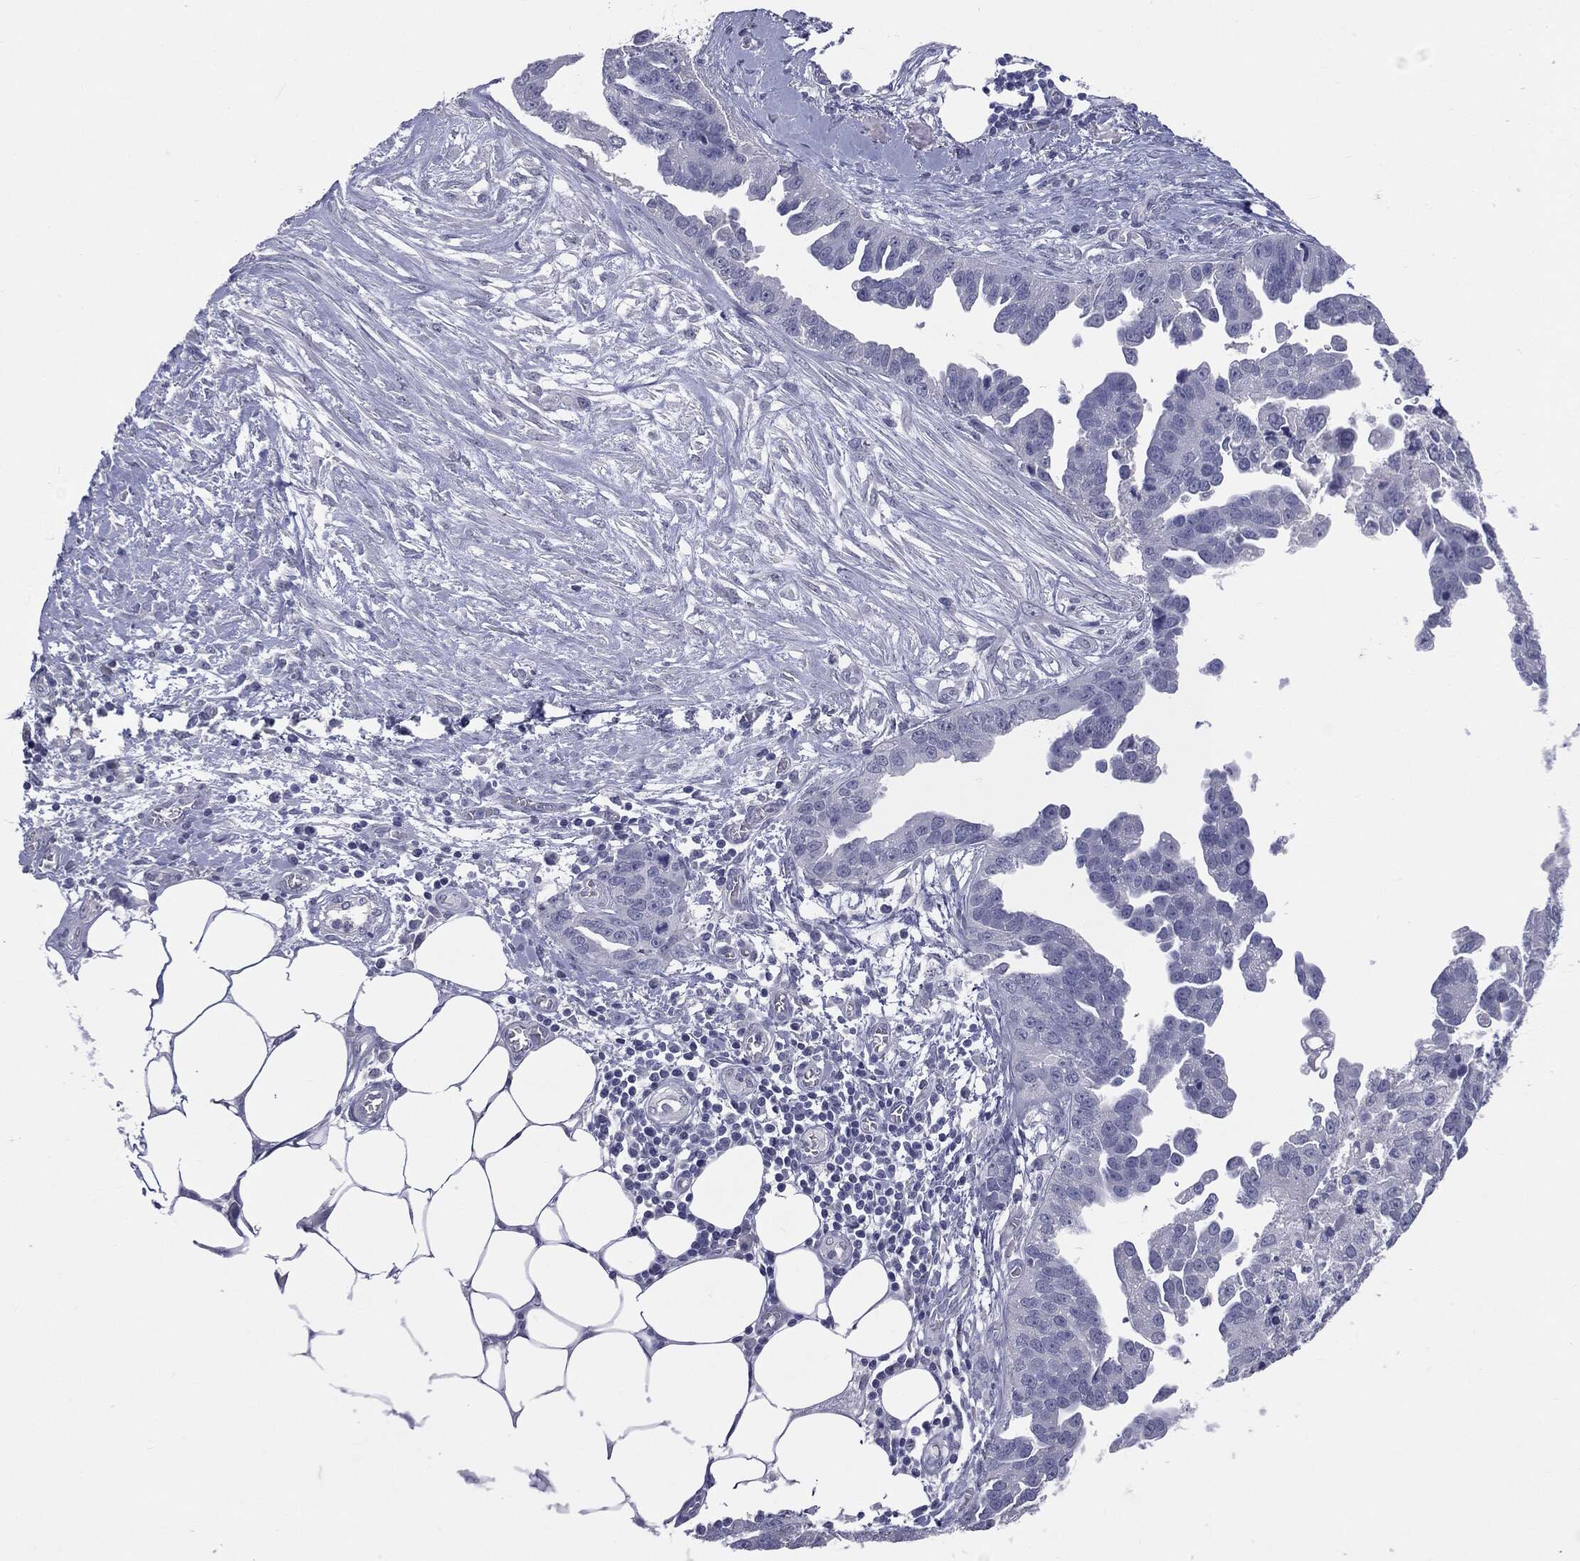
{"staining": {"intensity": "negative", "quantity": "none", "location": "none"}, "tissue": "ovarian cancer", "cell_type": "Tumor cells", "image_type": "cancer", "snomed": [{"axis": "morphology", "description": "Cystadenocarcinoma, serous, NOS"}, {"axis": "topography", "description": "Ovary"}], "caption": "This histopathology image is of ovarian cancer (serous cystadenocarcinoma) stained with immunohistochemistry to label a protein in brown with the nuclei are counter-stained blue. There is no positivity in tumor cells.", "gene": "TSHB", "patient": {"sex": "female", "age": 75}}